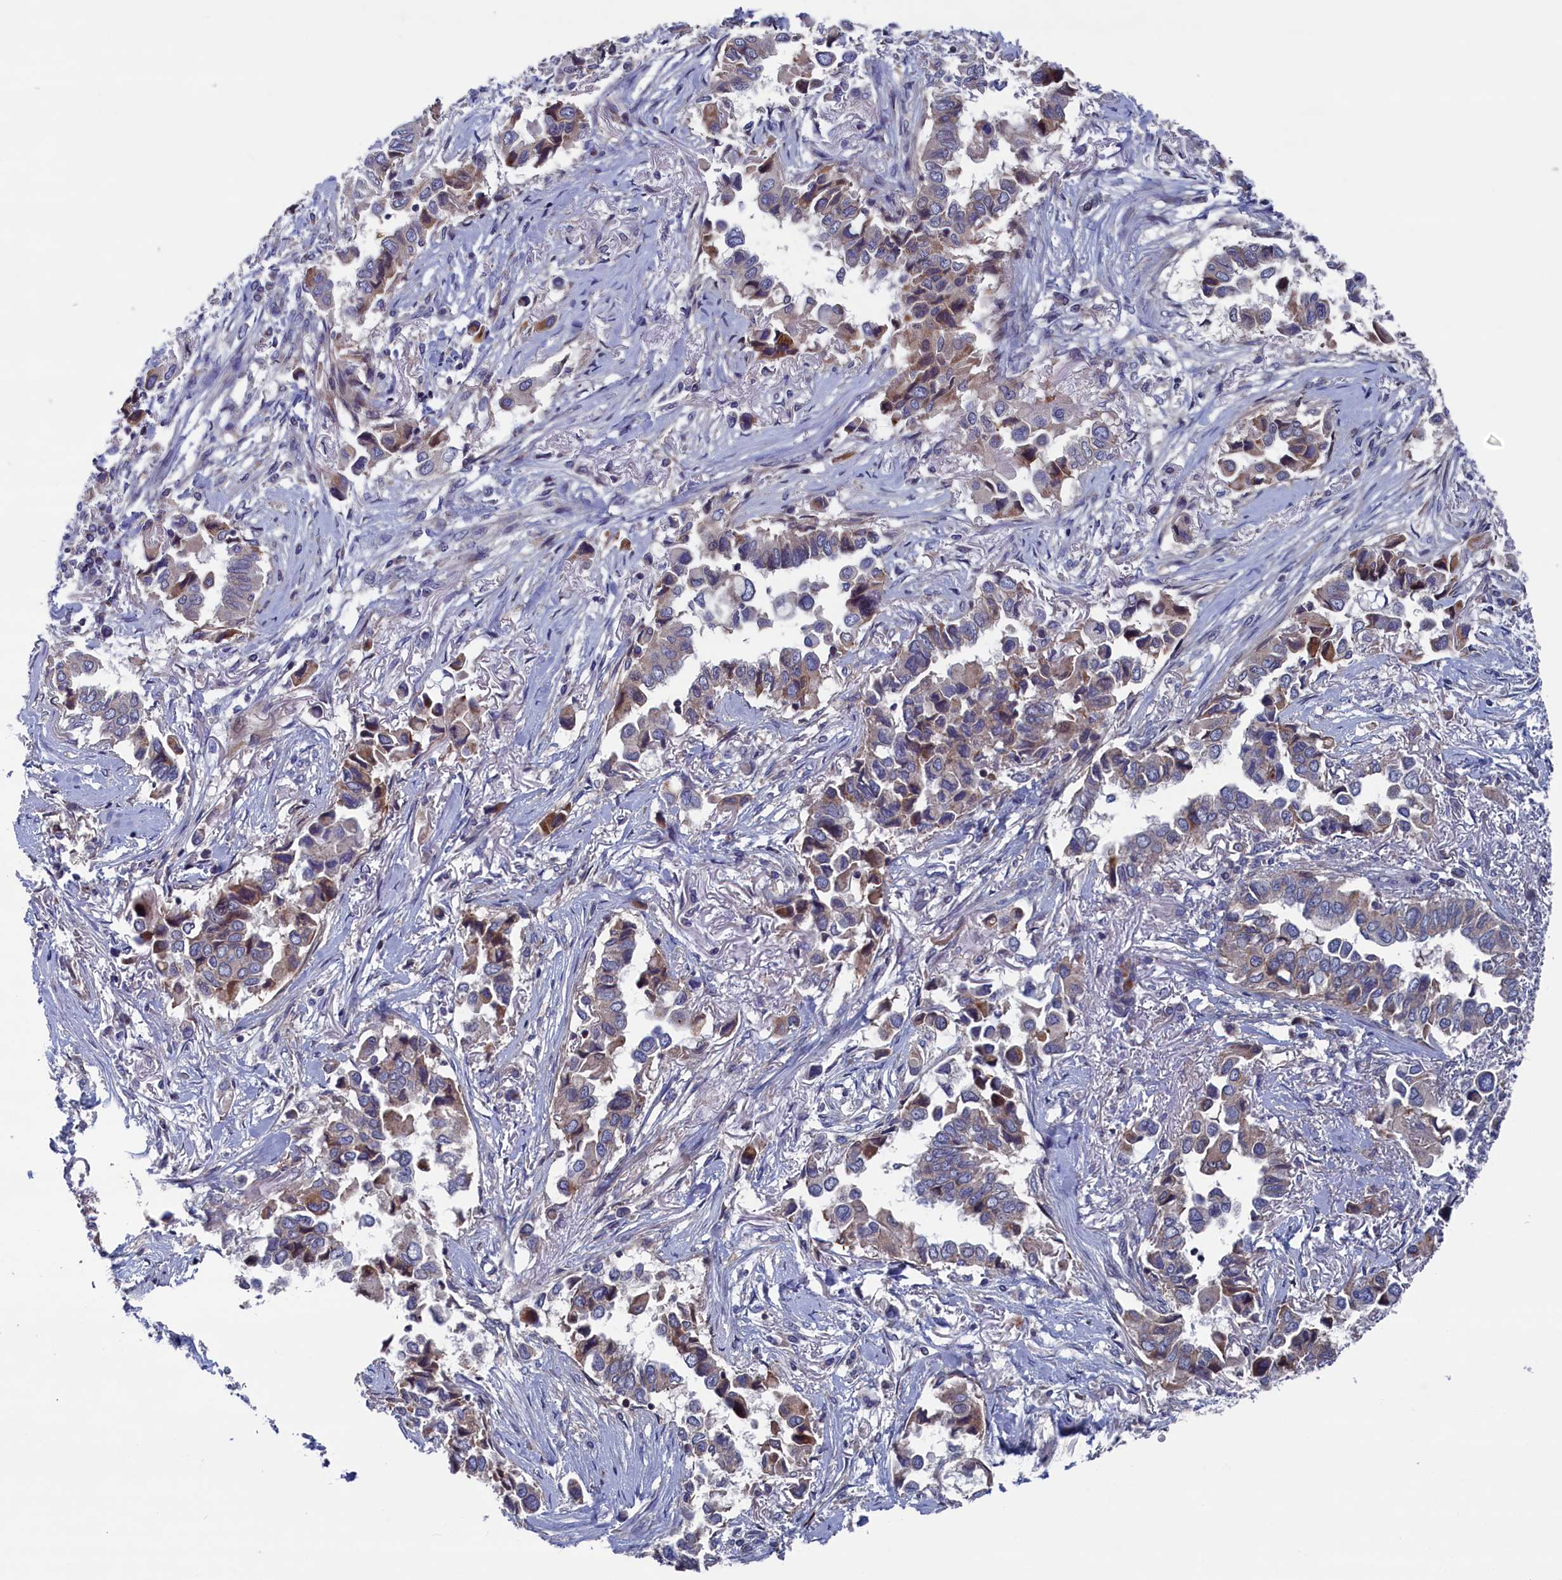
{"staining": {"intensity": "moderate", "quantity": "25%-75%", "location": "cytoplasmic/membranous"}, "tissue": "lung cancer", "cell_type": "Tumor cells", "image_type": "cancer", "snomed": [{"axis": "morphology", "description": "Adenocarcinoma, NOS"}, {"axis": "topography", "description": "Lung"}], "caption": "Immunohistochemical staining of lung cancer (adenocarcinoma) reveals moderate cytoplasmic/membranous protein positivity in approximately 25%-75% of tumor cells.", "gene": "SPATA13", "patient": {"sex": "female", "age": 76}}